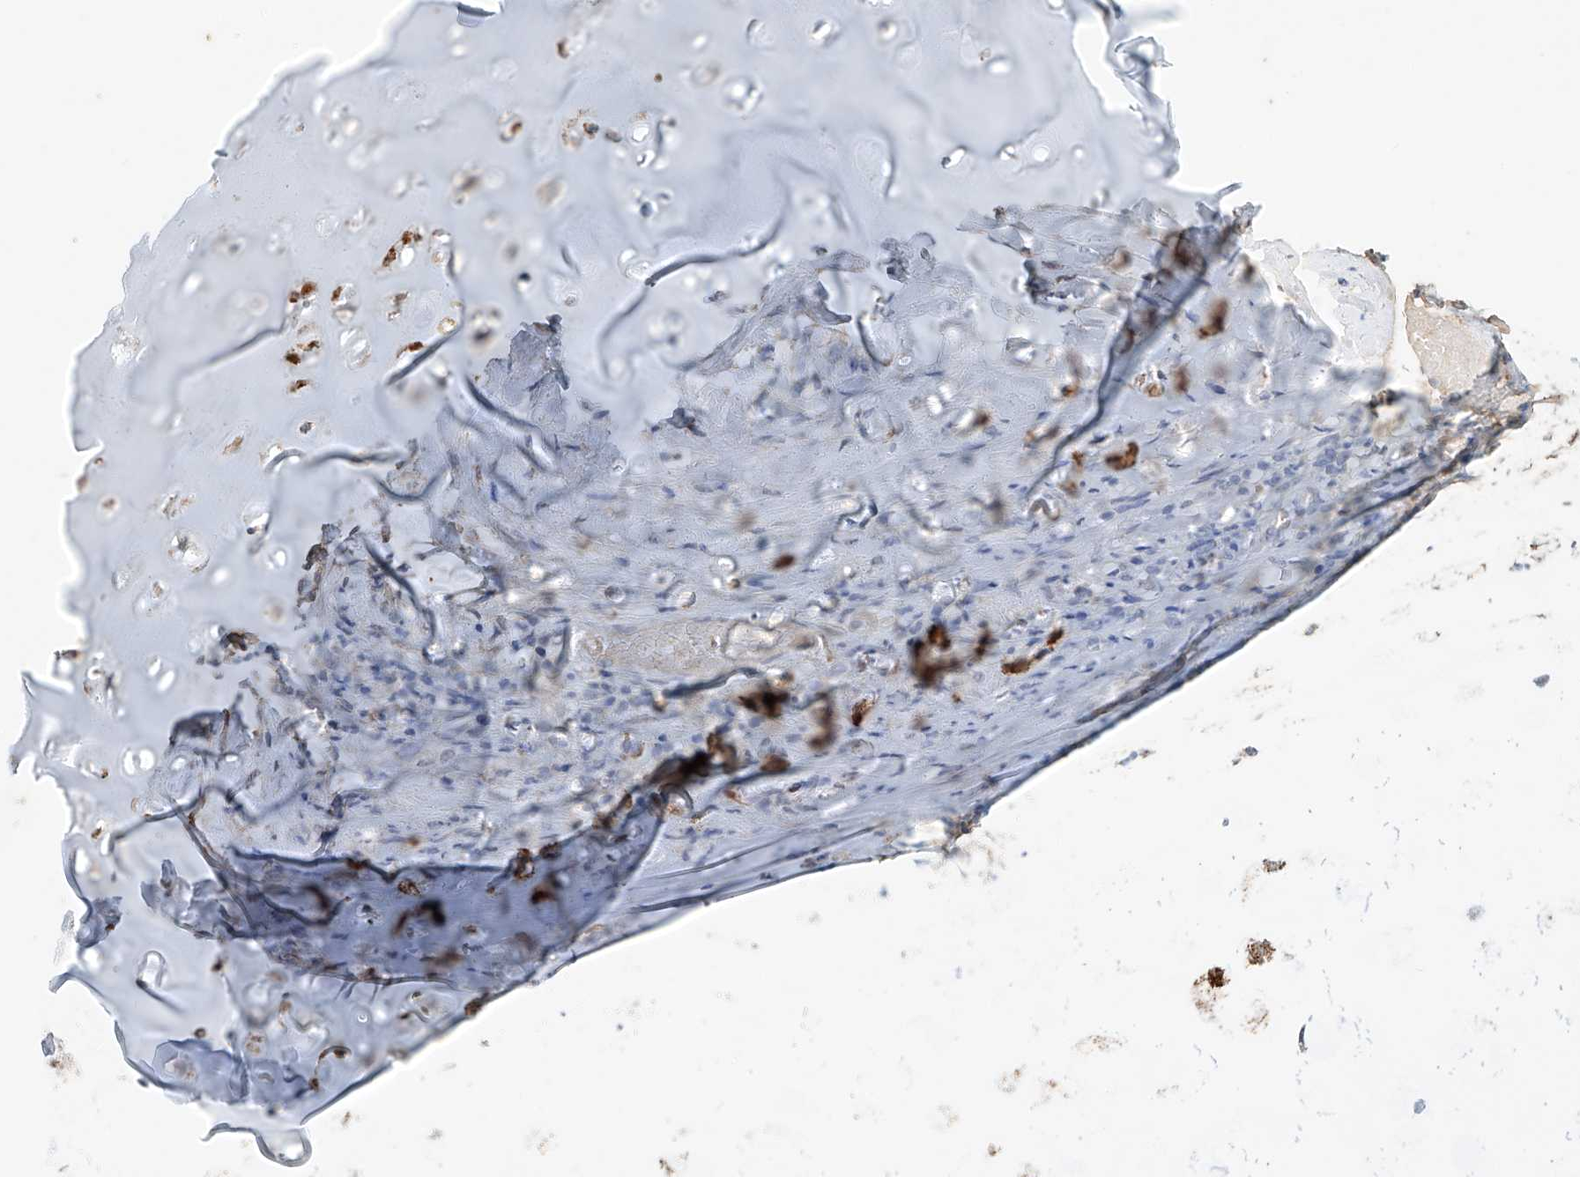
{"staining": {"intensity": "negative", "quantity": "none", "location": "none"}, "tissue": "adipose tissue", "cell_type": "Adipocytes", "image_type": "normal", "snomed": [{"axis": "morphology", "description": "Normal tissue, NOS"}, {"axis": "morphology", "description": "Basal cell carcinoma"}, {"axis": "topography", "description": "Cartilage tissue"}, {"axis": "topography", "description": "Nasopharynx"}, {"axis": "topography", "description": "Oral tissue"}], "caption": "Immunohistochemistry photomicrograph of benign adipose tissue stained for a protein (brown), which displays no positivity in adipocytes.", "gene": "CERS4", "patient": {"sex": "female", "age": 77}}